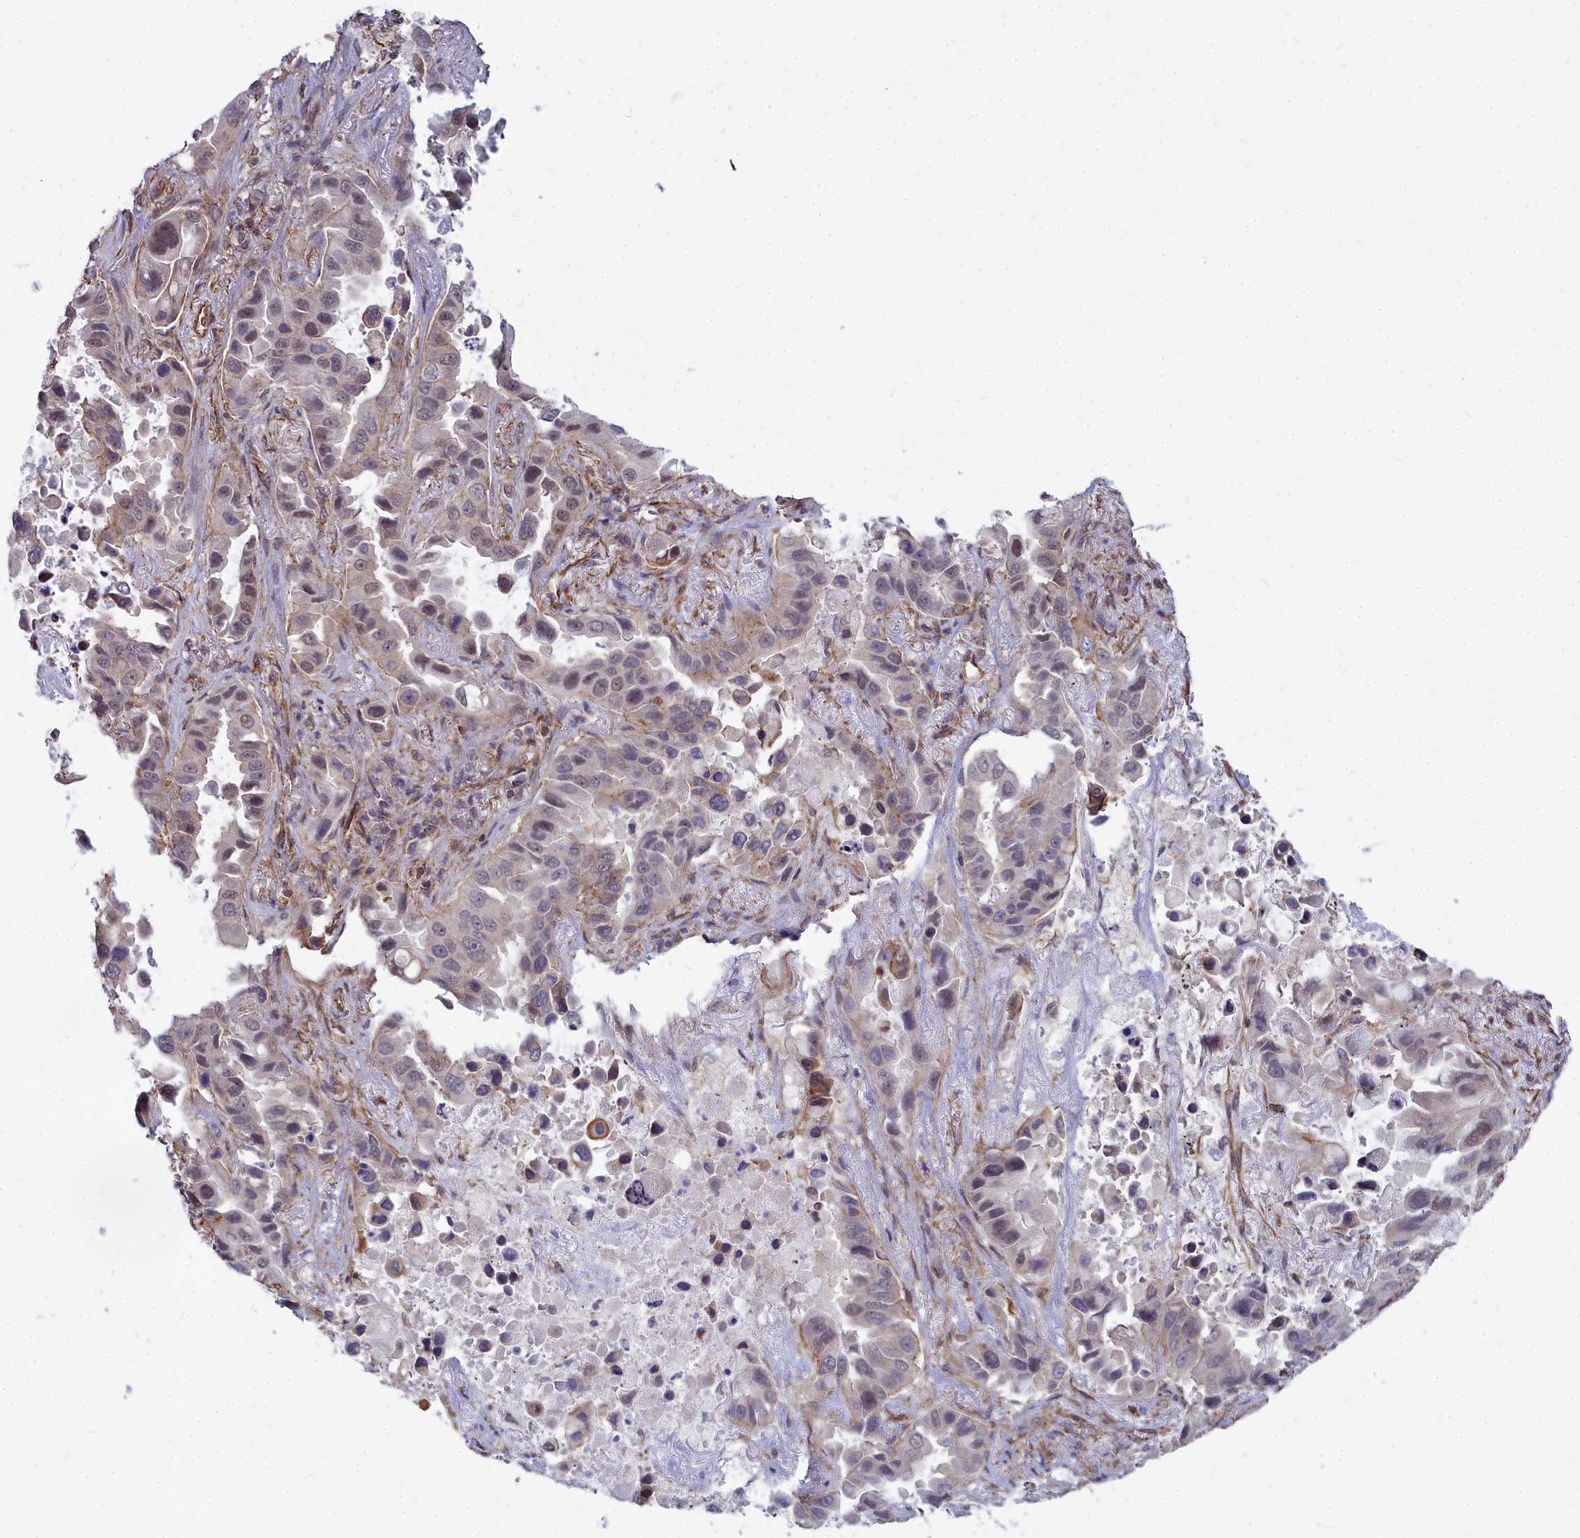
{"staining": {"intensity": "negative", "quantity": "none", "location": "none"}, "tissue": "lung cancer", "cell_type": "Tumor cells", "image_type": "cancer", "snomed": [{"axis": "morphology", "description": "Adenocarcinoma, NOS"}, {"axis": "topography", "description": "Lung"}], "caption": "Immunohistochemical staining of human adenocarcinoma (lung) reveals no significant staining in tumor cells.", "gene": "YJU2", "patient": {"sex": "male", "age": 64}}